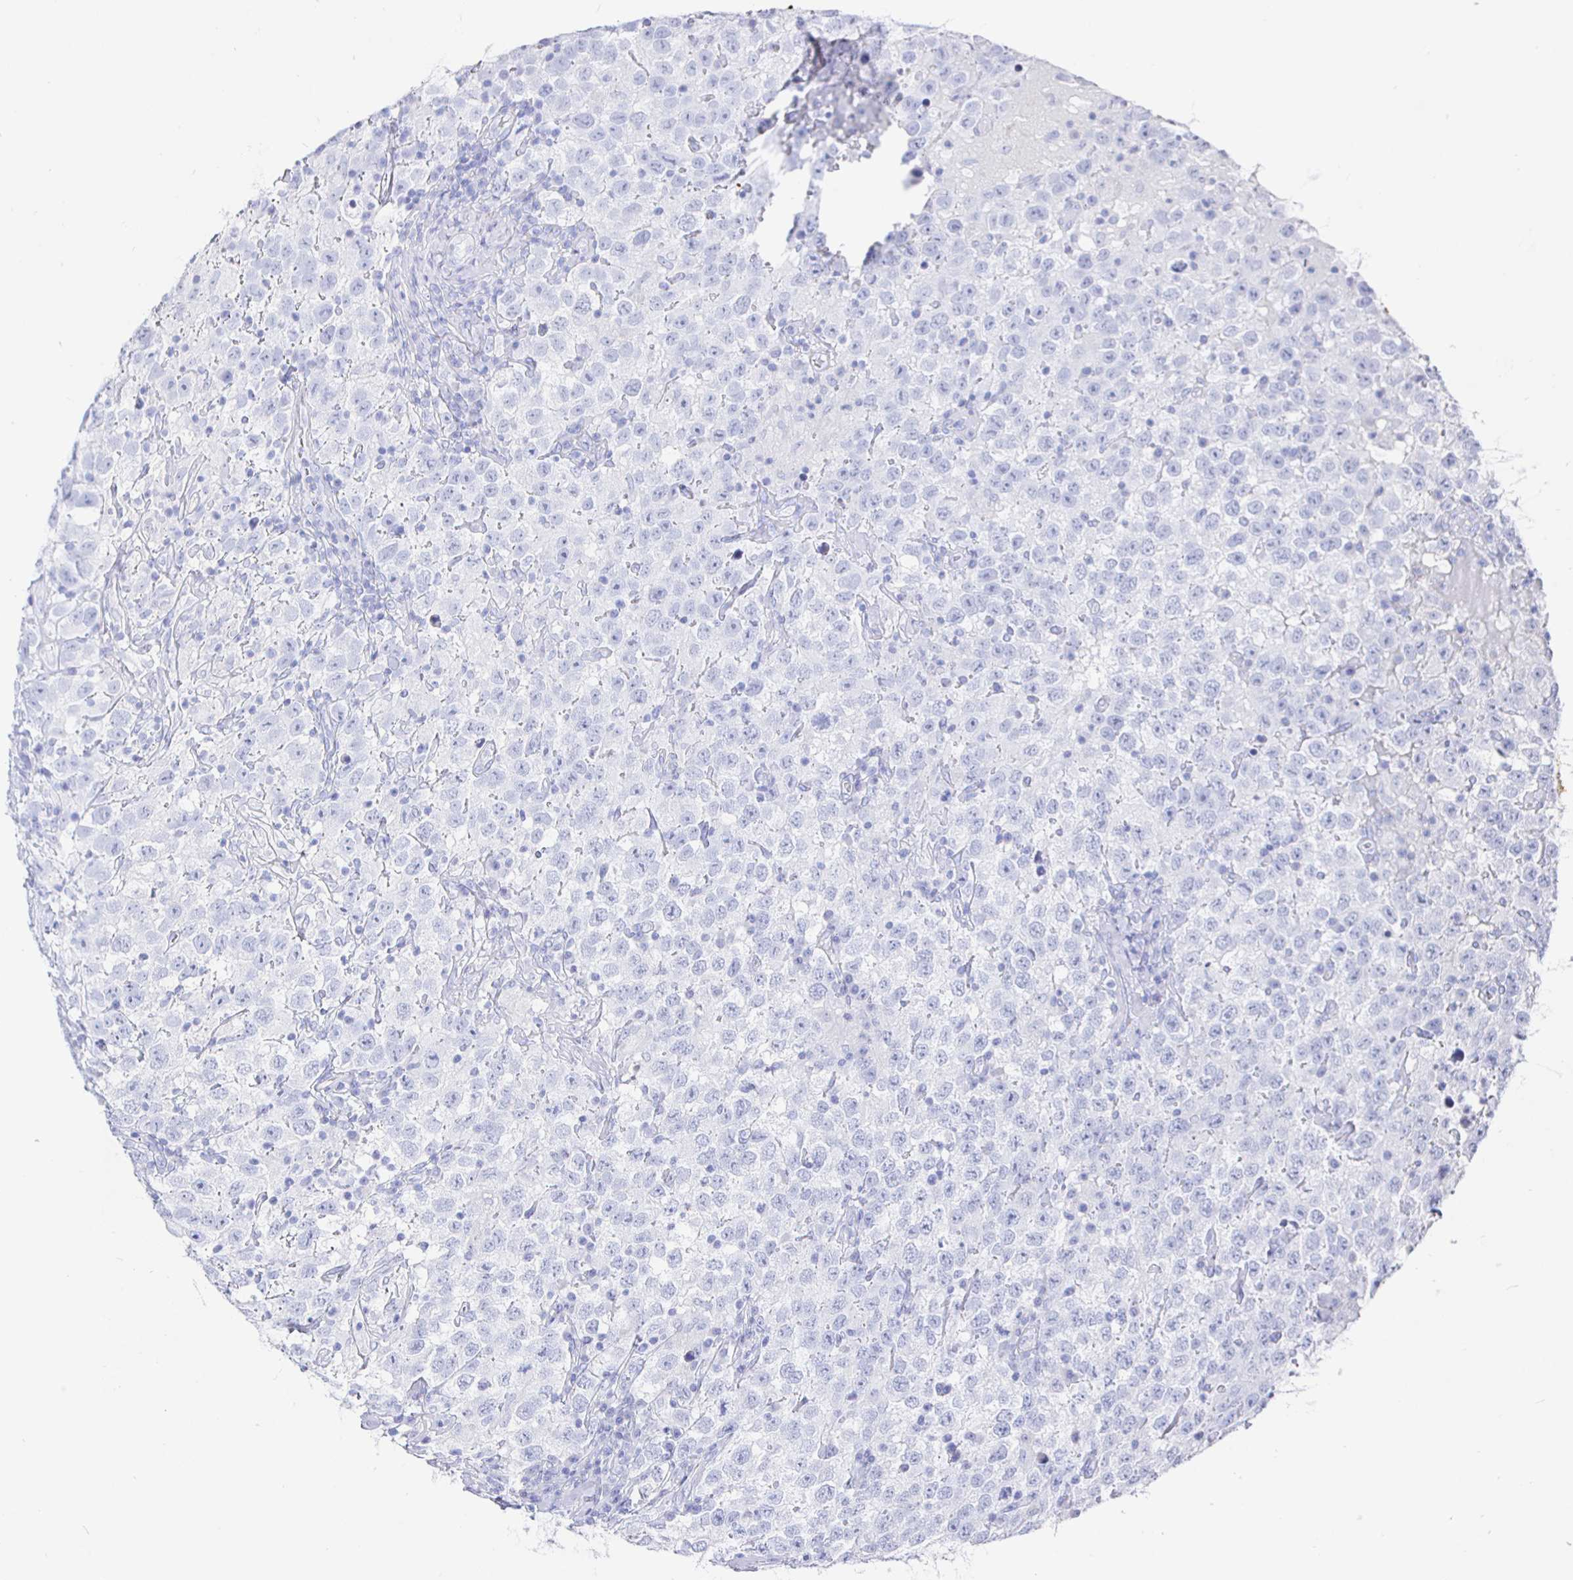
{"staining": {"intensity": "negative", "quantity": "none", "location": "none"}, "tissue": "testis cancer", "cell_type": "Tumor cells", "image_type": "cancer", "snomed": [{"axis": "morphology", "description": "Seminoma, NOS"}, {"axis": "topography", "description": "Testis"}], "caption": "Histopathology image shows no significant protein positivity in tumor cells of testis seminoma.", "gene": "CLCA1", "patient": {"sex": "male", "age": 41}}